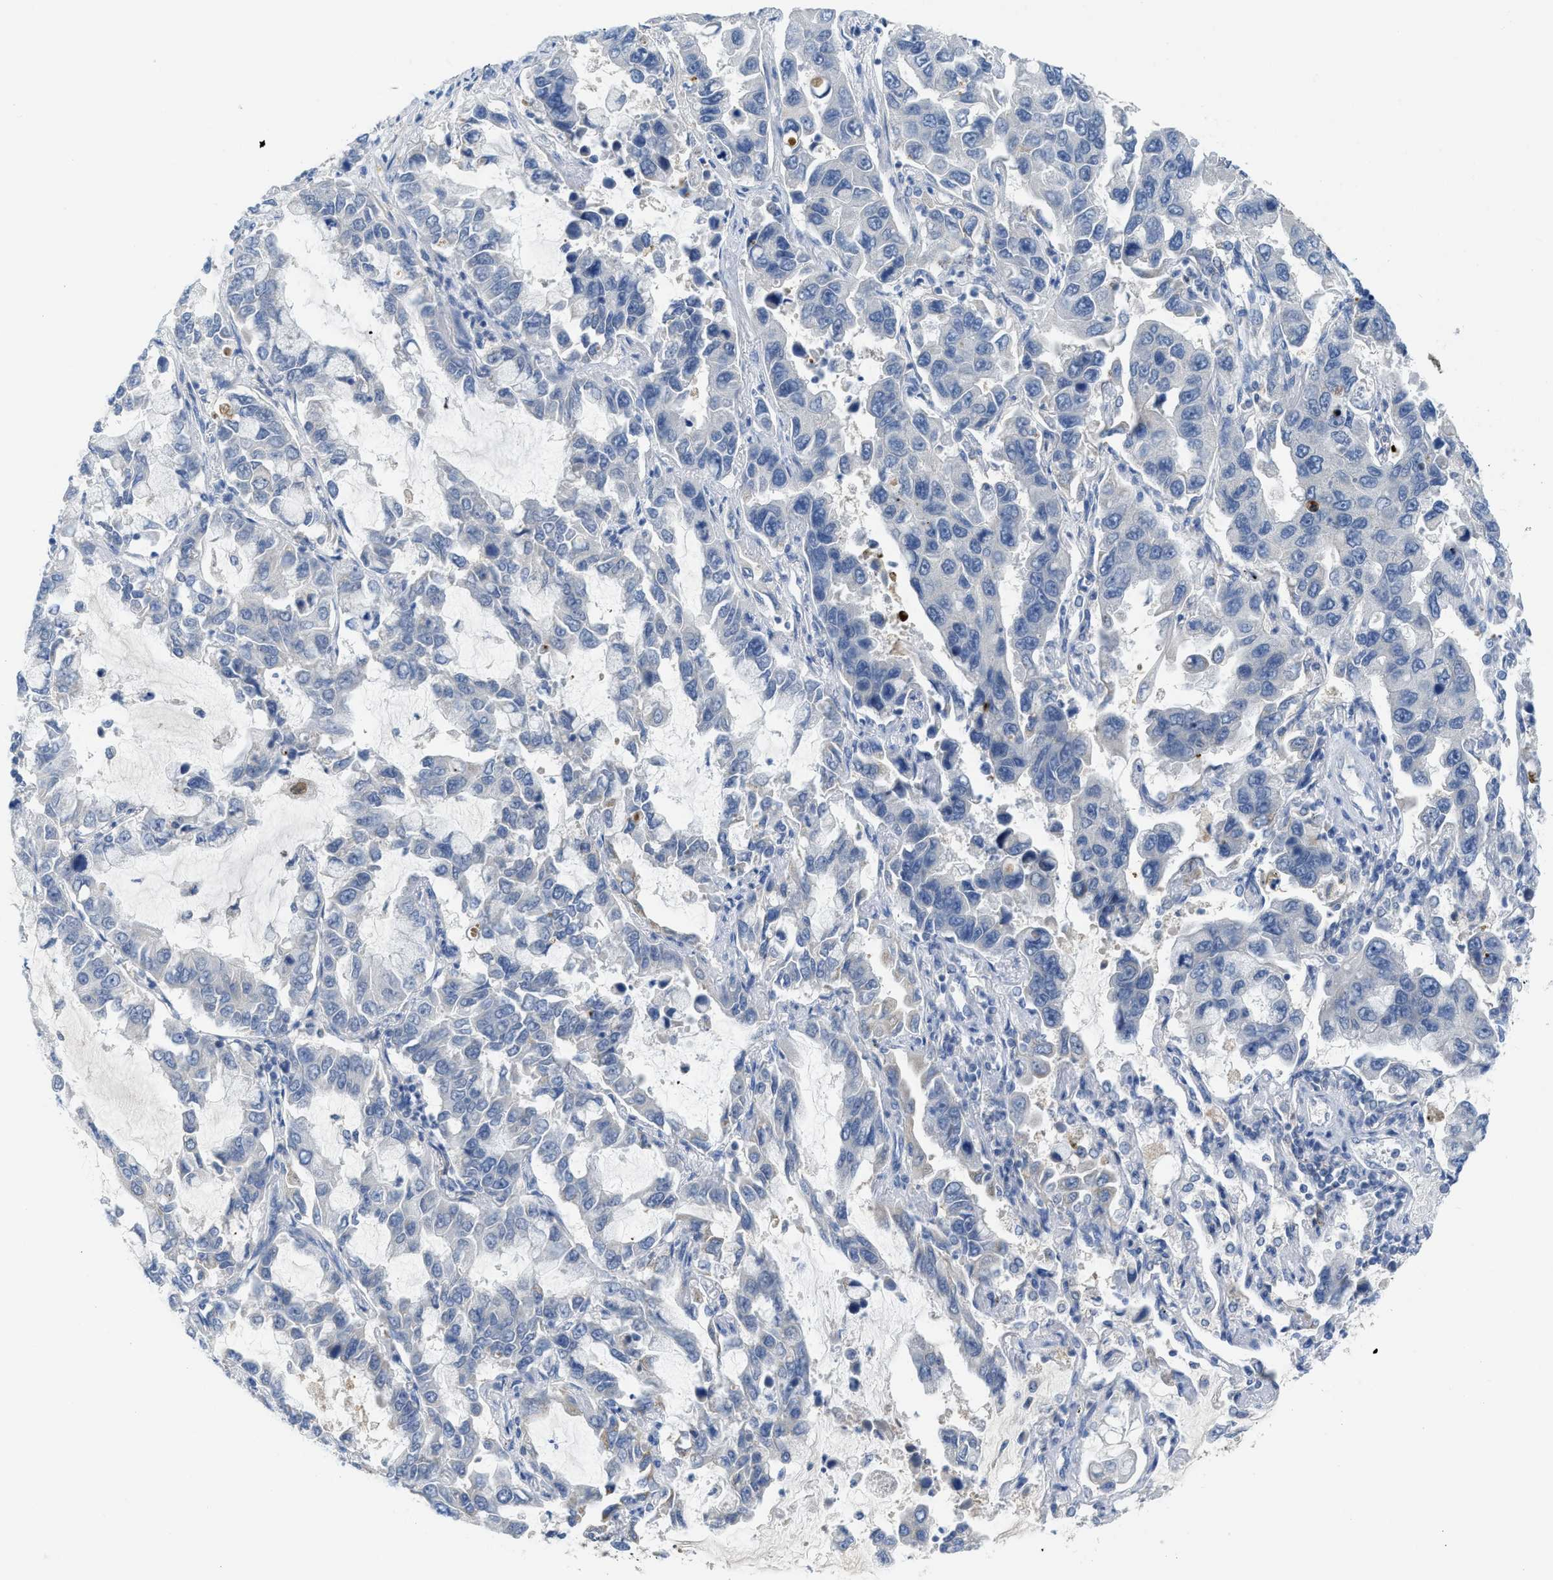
{"staining": {"intensity": "negative", "quantity": "none", "location": "none"}, "tissue": "lung cancer", "cell_type": "Tumor cells", "image_type": "cancer", "snomed": [{"axis": "morphology", "description": "Adenocarcinoma, NOS"}, {"axis": "topography", "description": "Lung"}], "caption": "The image demonstrates no staining of tumor cells in adenocarcinoma (lung).", "gene": "GATD3", "patient": {"sex": "male", "age": 64}}